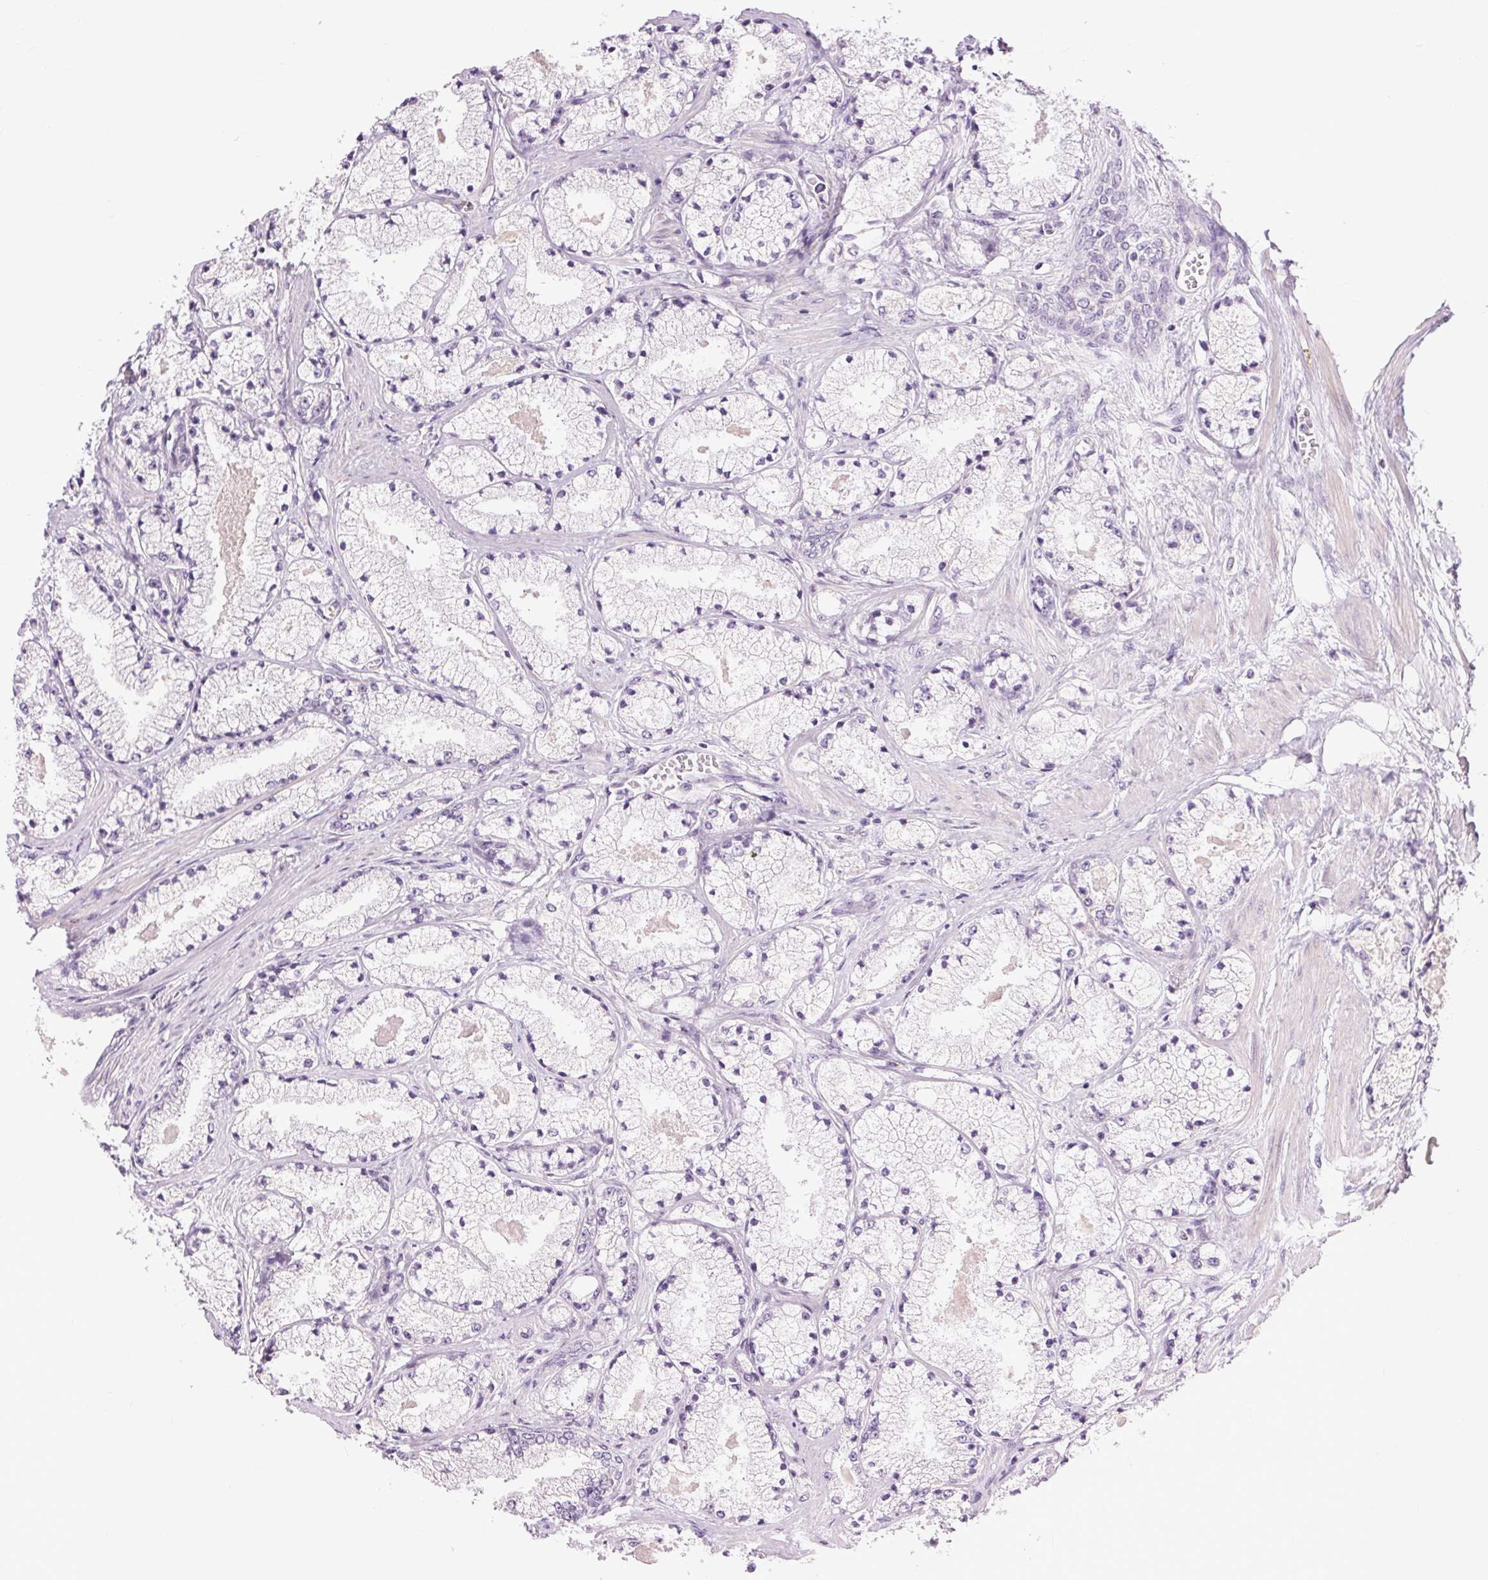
{"staining": {"intensity": "negative", "quantity": "none", "location": "none"}, "tissue": "prostate cancer", "cell_type": "Tumor cells", "image_type": "cancer", "snomed": [{"axis": "morphology", "description": "Adenocarcinoma, High grade"}, {"axis": "topography", "description": "Prostate"}], "caption": "IHC histopathology image of neoplastic tissue: prostate cancer stained with DAB (3,3'-diaminobenzidine) displays no significant protein positivity in tumor cells.", "gene": "CTNNA3", "patient": {"sex": "male", "age": 63}}